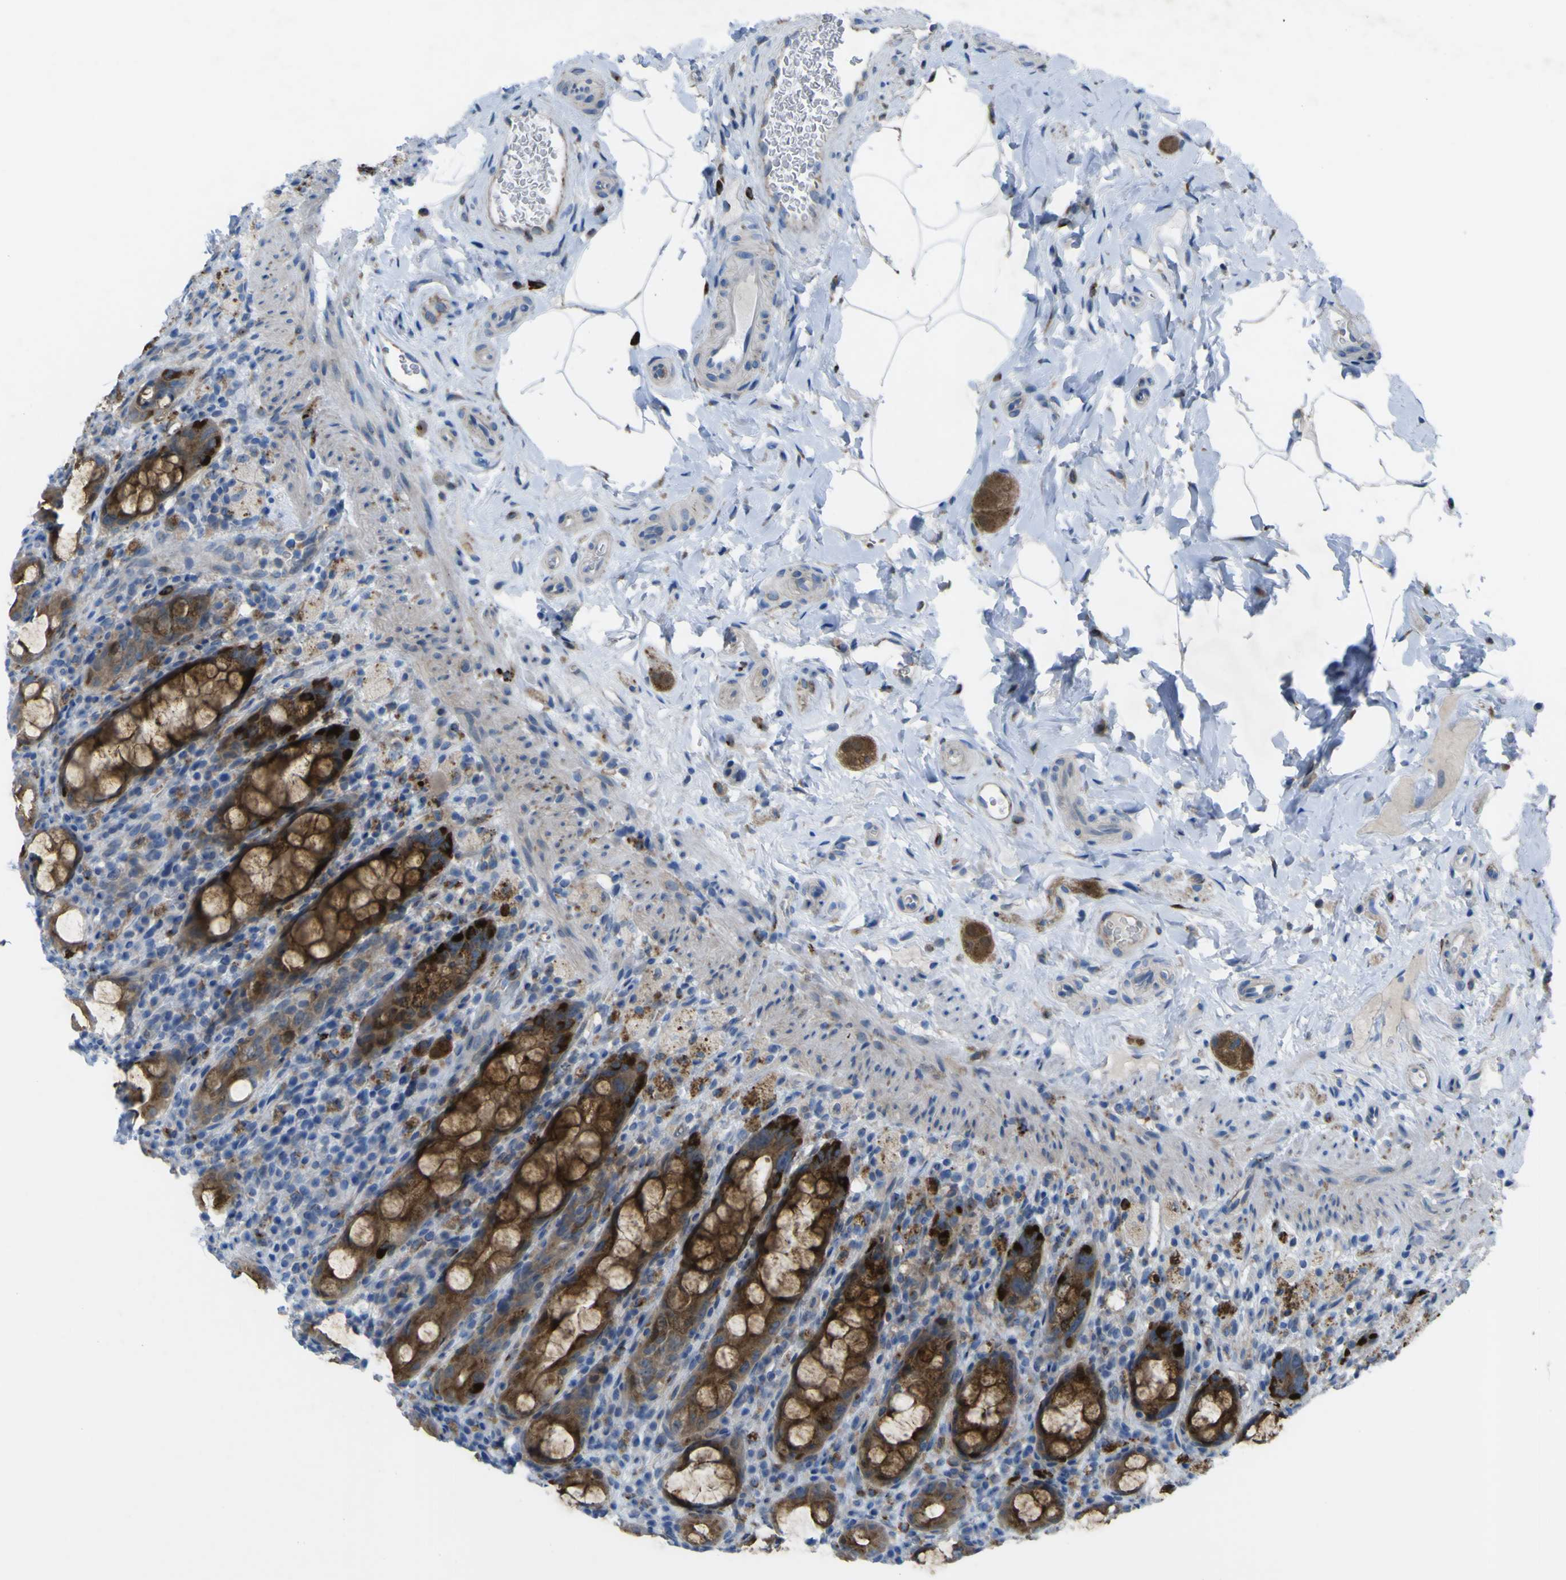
{"staining": {"intensity": "strong", "quantity": ">75%", "location": "cytoplasmic/membranous"}, "tissue": "rectum", "cell_type": "Glandular cells", "image_type": "normal", "snomed": [{"axis": "morphology", "description": "Normal tissue, NOS"}, {"axis": "topography", "description": "Rectum"}], "caption": "About >75% of glandular cells in unremarkable rectum exhibit strong cytoplasmic/membranous protein staining as visualized by brown immunohistochemical staining.", "gene": "CST3", "patient": {"sex": "male", "age": 44}}